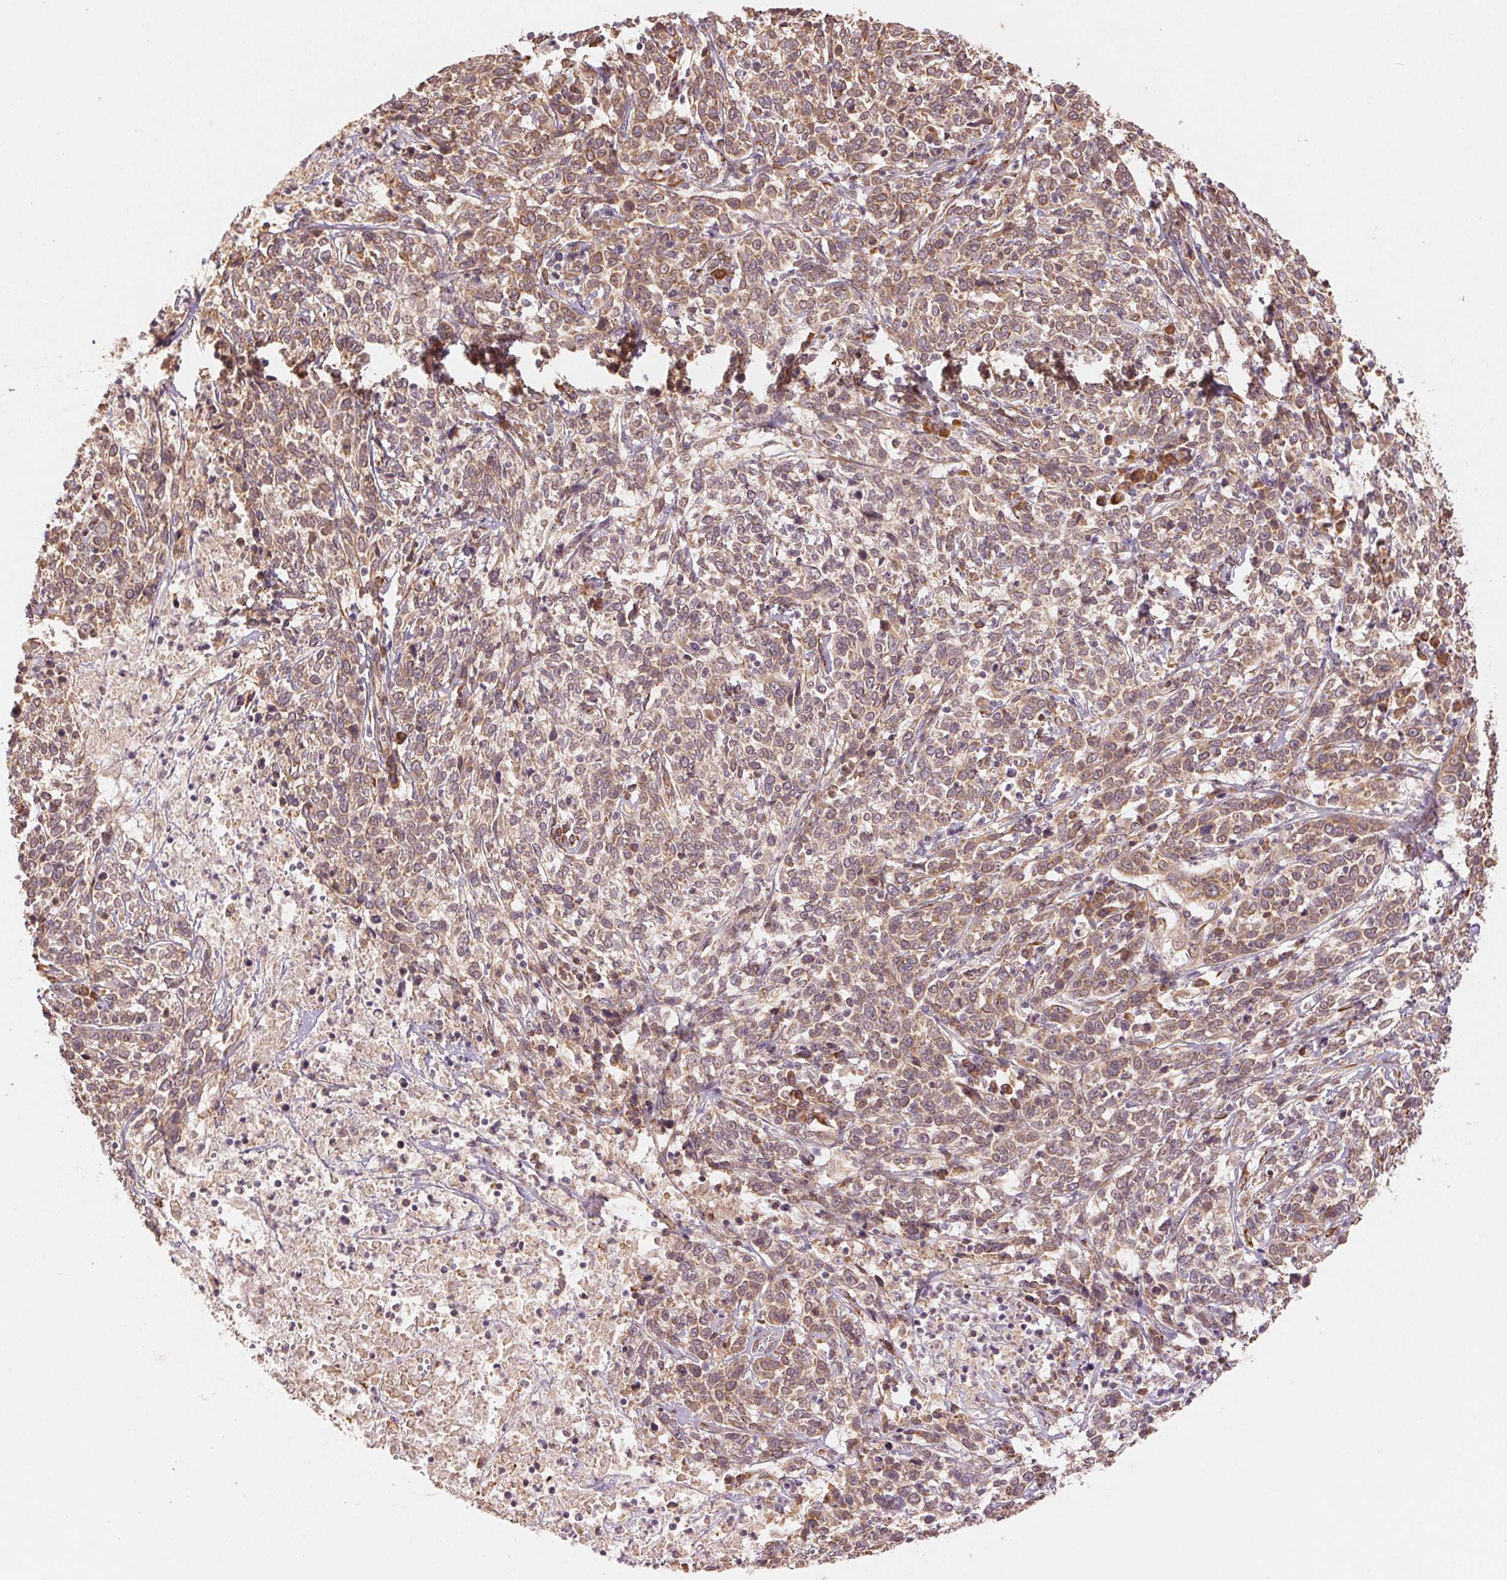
{"staining": {"intensity": "moderate", "quantity": ">75%", "location": "cytoplasmic/membranous"}, "tissue": "cervical cancer", "cell_type": "Tumor cells", "image_type": "cancer", "snomed": [{"axis": "morphology", "description": "Squamous cell carcinoma, NOS"}, {"axis": "topography", "description": "Cervix"}], "caption": "Moderate cytoplasmic/membranous protein staining is appreciated in about >75% of tumor cells in cervical cancer.", "gene": "SLC20A1", "patient": {"sex": "female", "age": 46}}